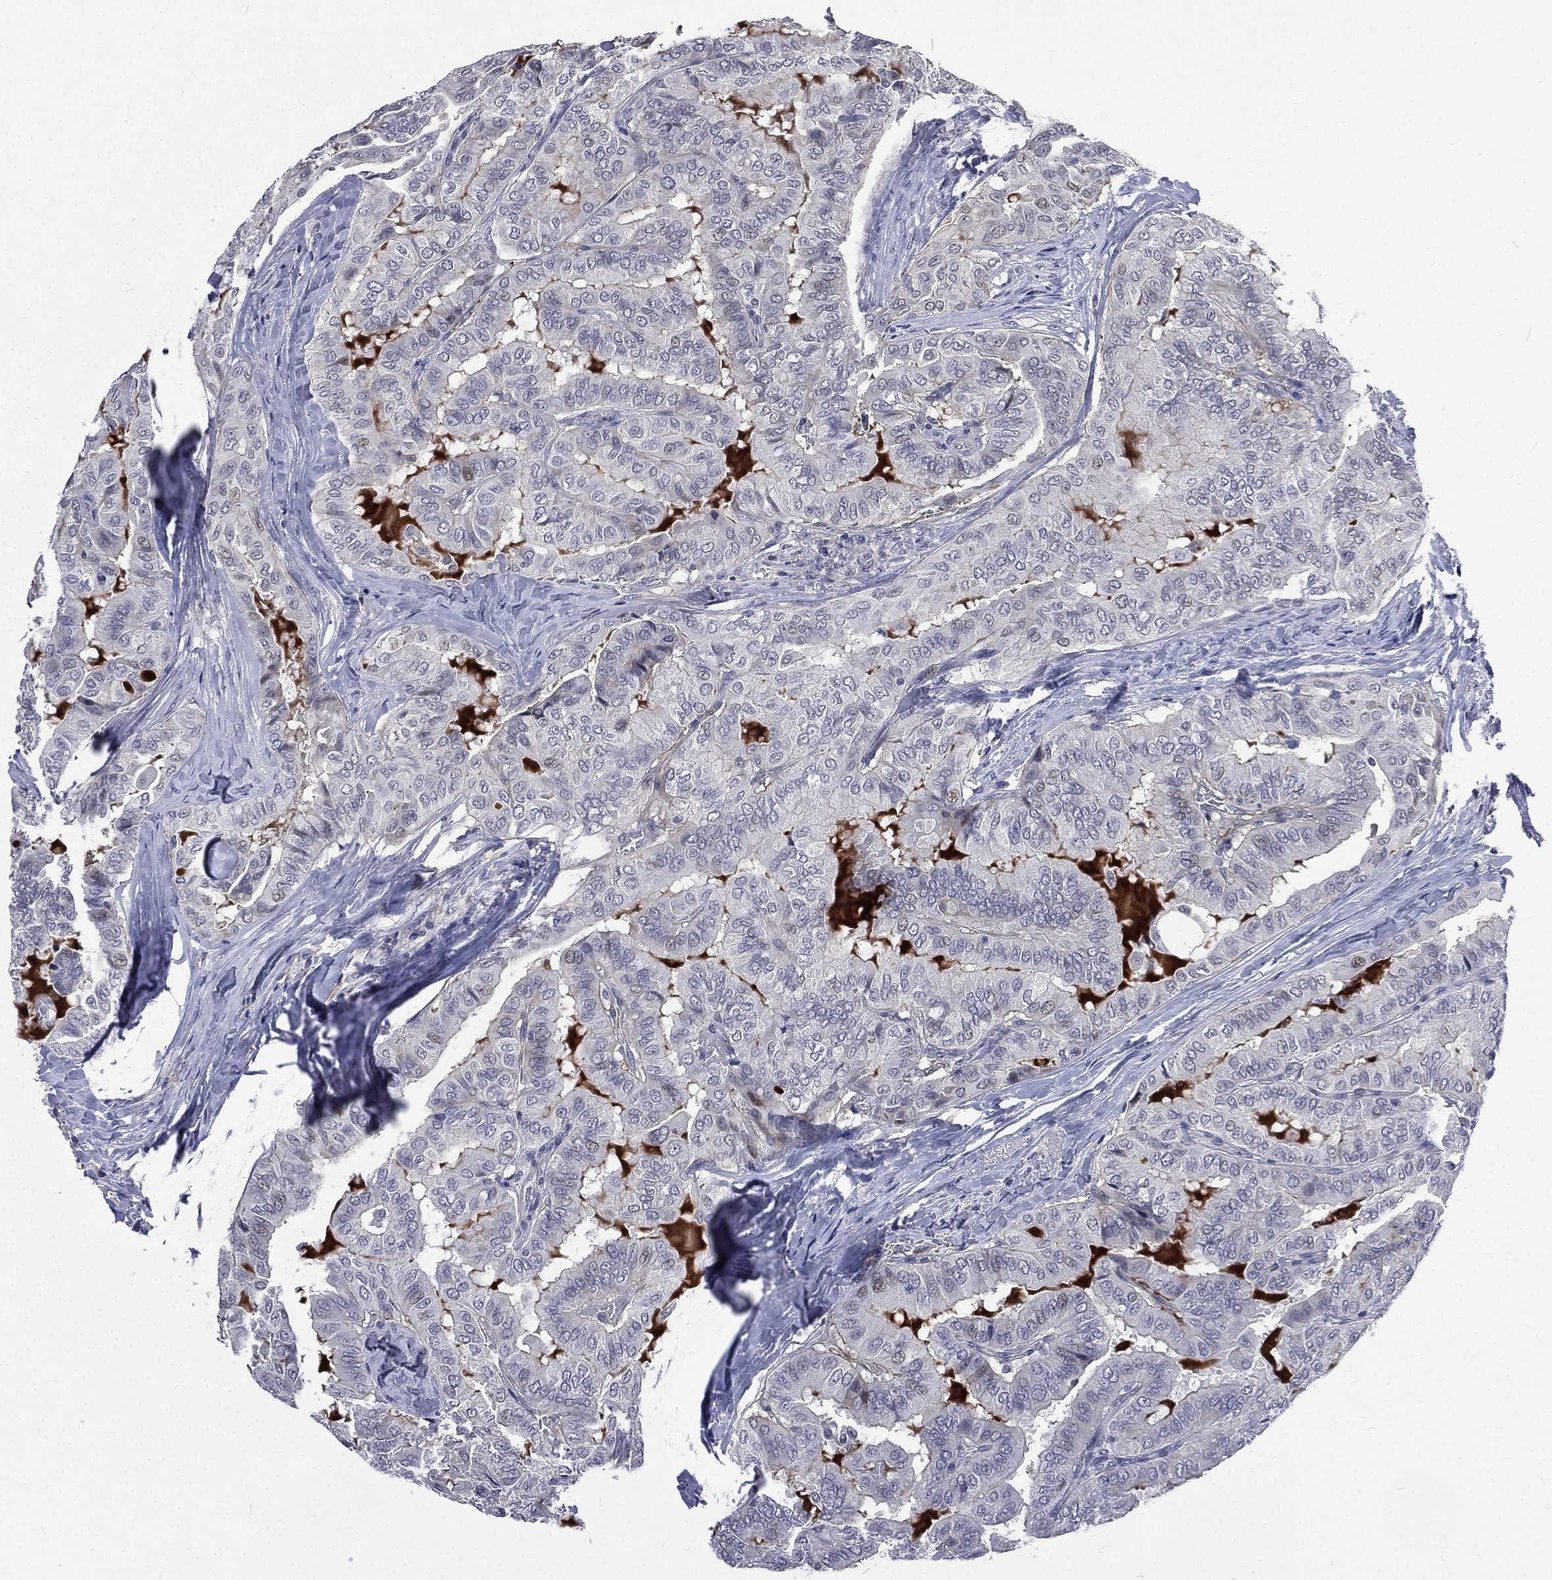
{"staining": {"intensity": "negative", "quantity": "none", "location": "none"}, "tissue": "thyroid cancer", "cell_type": "Tumor cells", "image_type": "cancer", "snomed": [{"axis": "morphology", "description": "Papillary adenocarcinoma, NOS"}, {"axis": "topography", "description": "Thyroid gland"}], "caption": "IHC of human papillary adenocarcinoma (thyroid) shows no staining in tumor cells.", "gene": "FGG", "patient": {"sex": "female", "age": 68}}